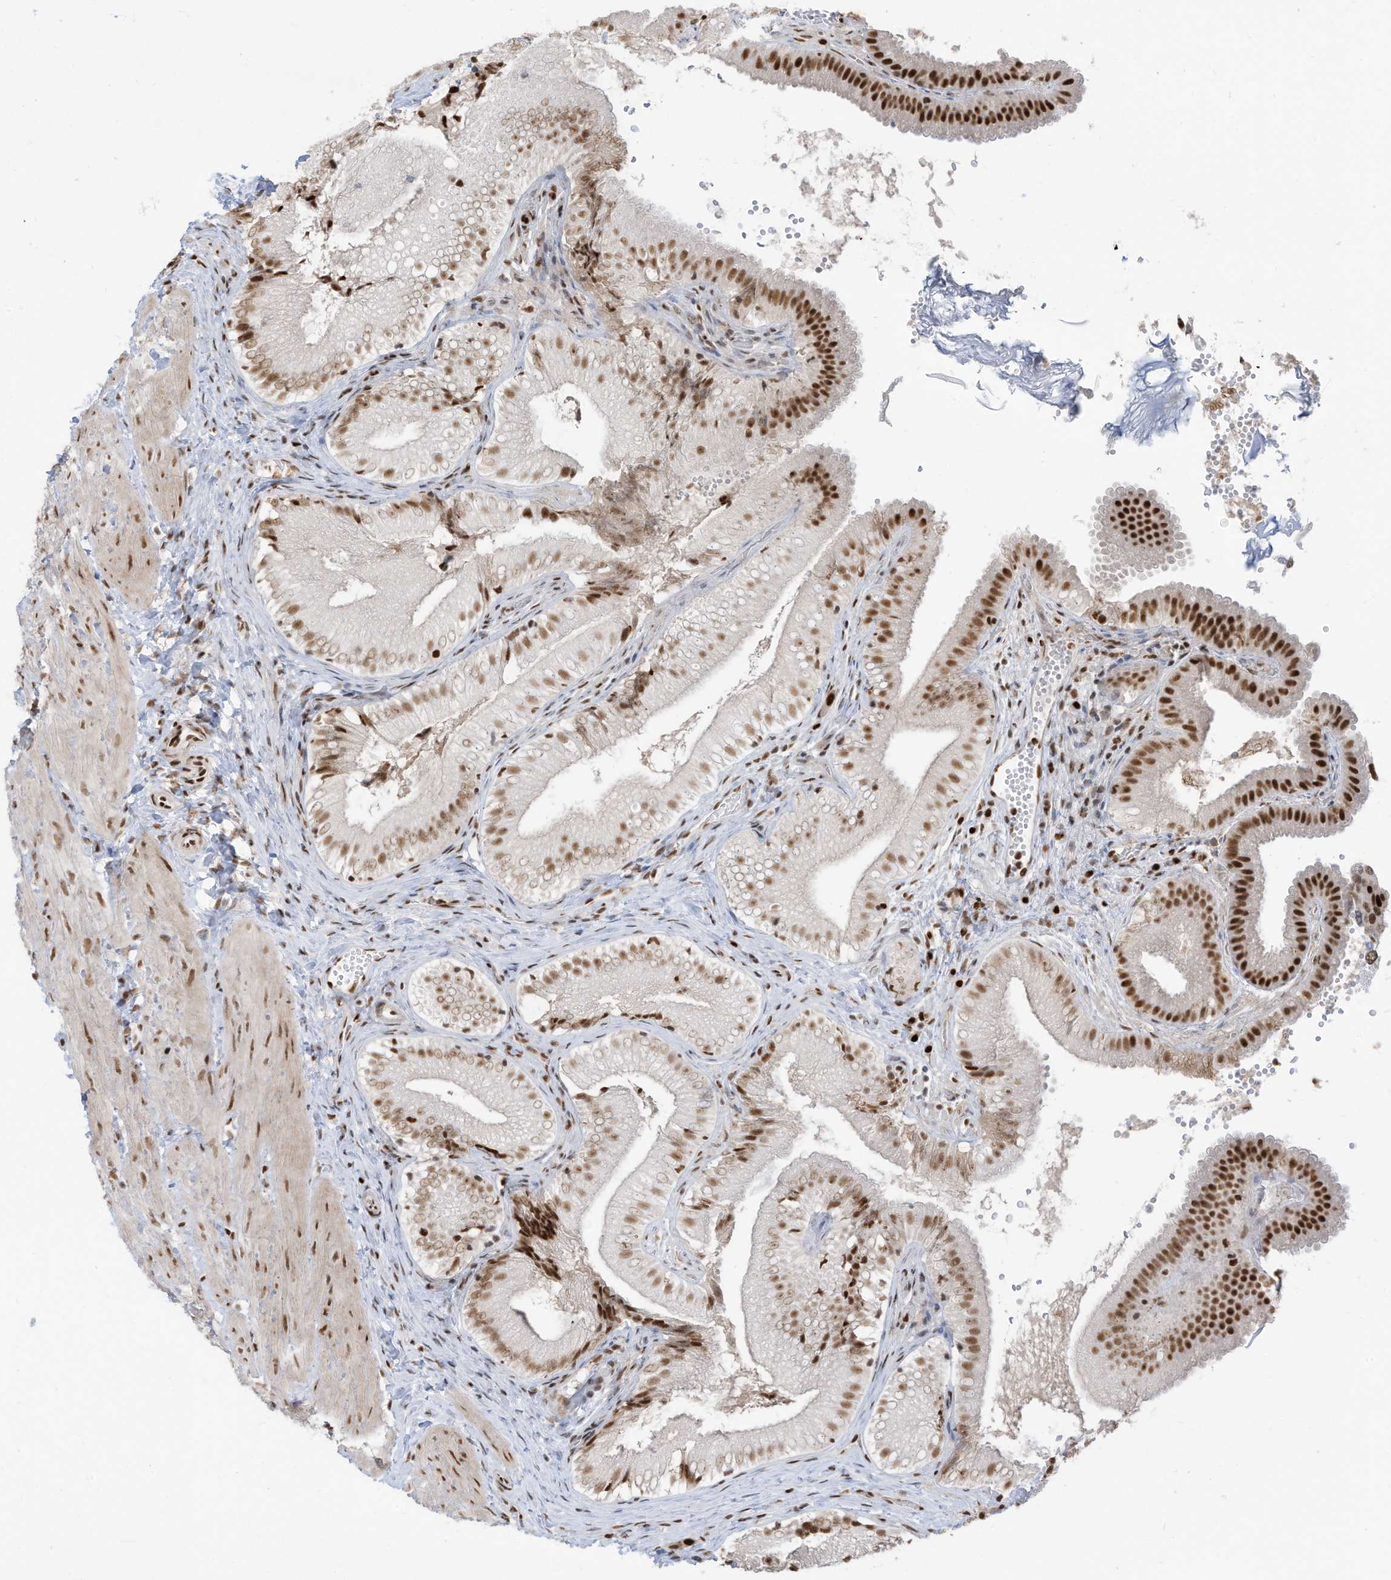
{"staining": {"intensity": "strong", "quantity": ">75%", "location": "nuclear"}, "tissue": "gallbladder", "cell_type": "Glandular cells", "image_type": "normal", "snomed": [{"axis": "morphology", "description": "Normal tissue, NOS"}, {"axis": "topography", "description": "Gallbladder"}], "caption": "Protein staining by IHC demonstrates strong nuclear positivity in approximately >75% of glandular cells in benign gallbladder. (DAB (3,3'-diaminobenzidine) IHC, brown staining for protein, blue staining for nuclei).", "gene": "SAMD15", "patient": {"sex": "female", "age": 30}}